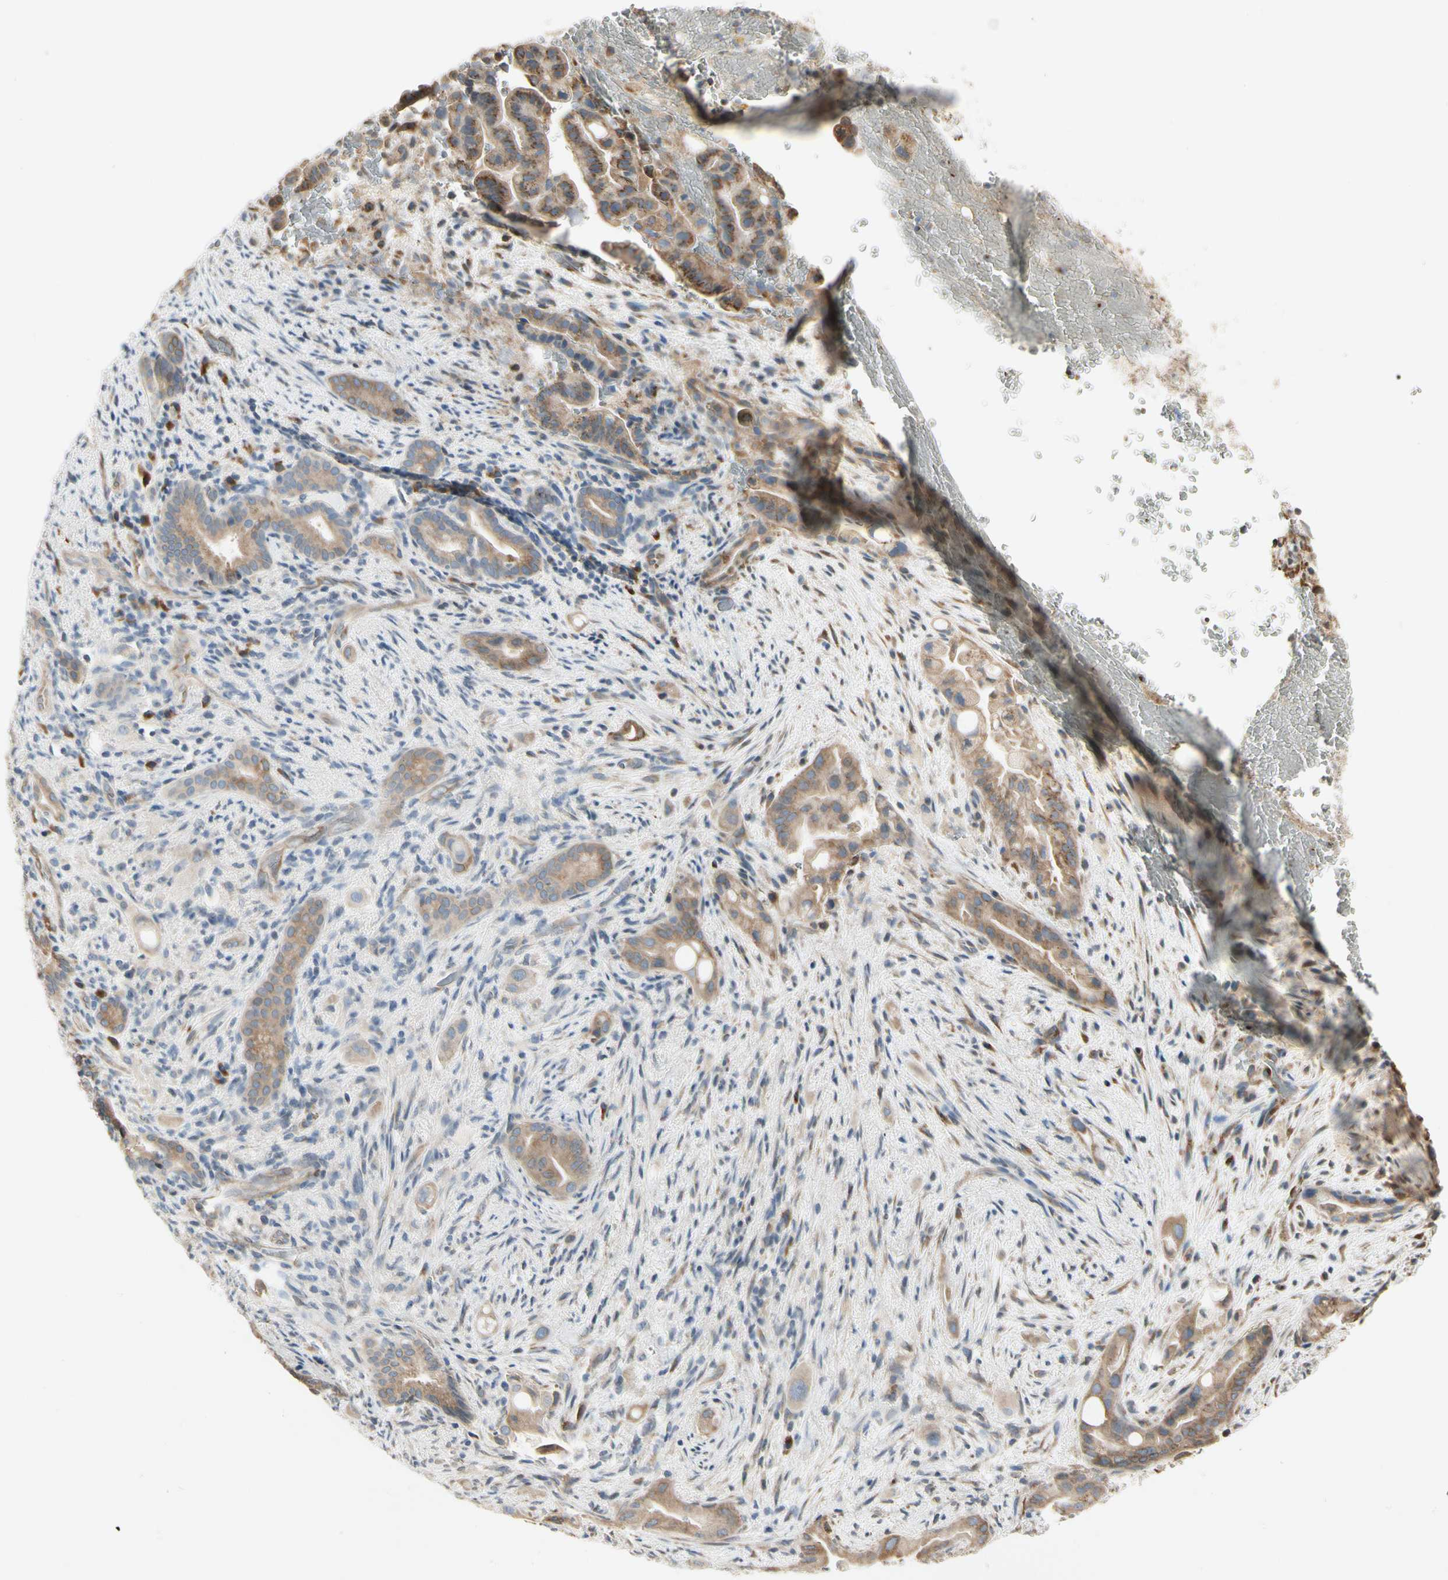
{"staining": {"intensity": "moderate", "quantity": ">75%", "location": "cytoplasmic/membranous"}, "tissue": "liver cancer", "cell_type": "Tumor cells", "image_type": "cancer", "snomed": [{"axis": "morphology", "description": "Cholangiocarcinoma"}, {"axis": "topography", "description": "Liver"}], "caption": "High-magnification brightfield microscopy of liver cholangiocarcinoma stained with DAB (brown) and counterstained with hematoxylin (blue). tumor cells exhibit moderate cytoplasmic/membranous expression is identified in about>75% of cells.", "gene": "NUCB2", "patient": {"sex": "female", "age": 55}}